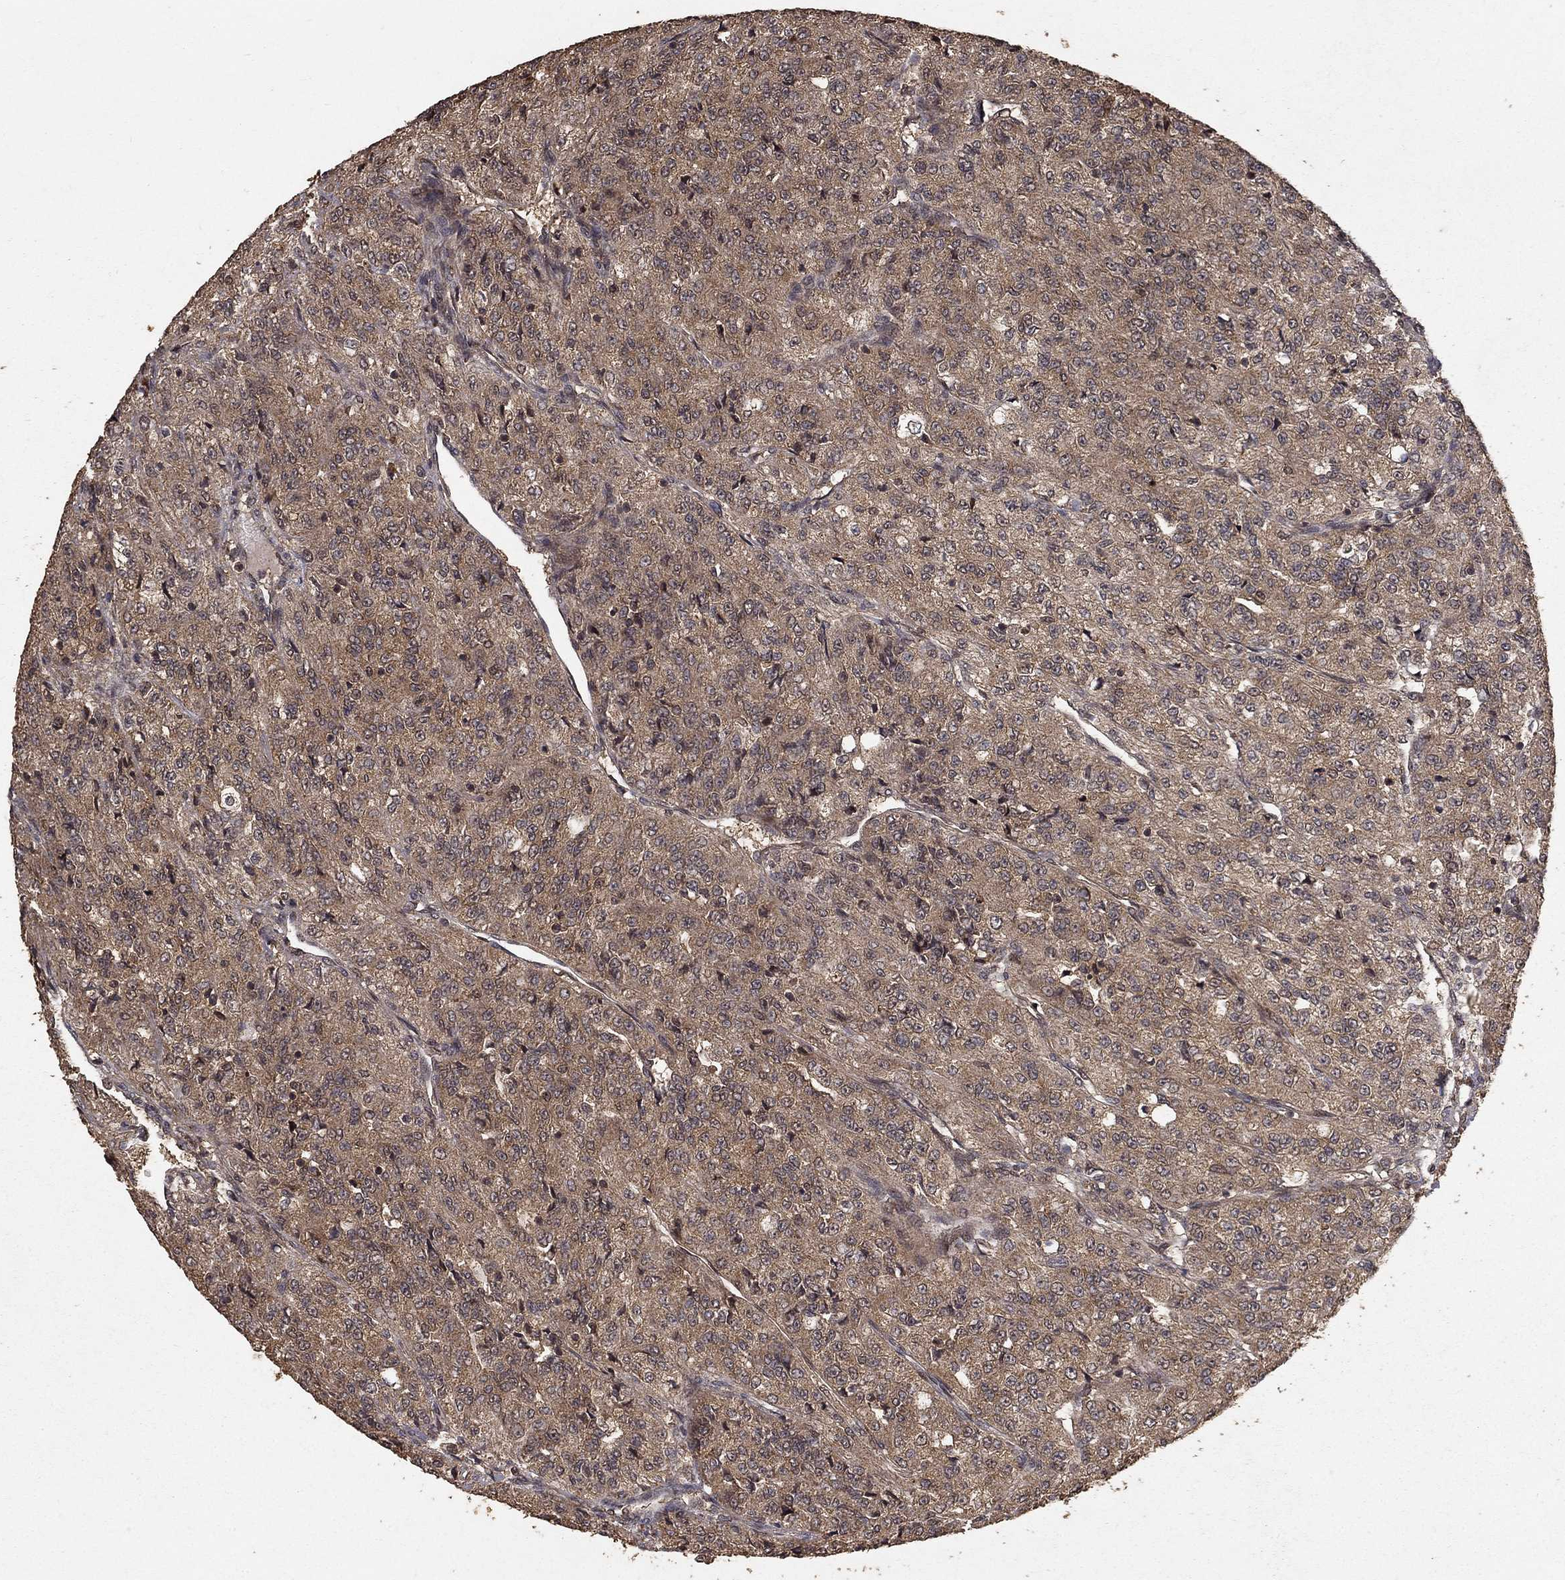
{"staining": {"intensity": "weak", "quantity": ">75%", "location": "cytoplasmic/membranous"}, "tissue": "renal cancer", "cell_type": "Tumor cells", "image_type": "cancer", "snomed": [{"axis": "morphology", "description": "Adenocarcinoma, NOS"}, {"axis": "topography", "description": "Kidney"}], "caption": "An image showing weak cytoplasmic/membranous expression in about >75% of tumor cells in renal adenocarcinoma, as visualized by brown immunohistochemical staining.", "gene": "PRDM1", "patient": {"sex": "female", "age": 63}}